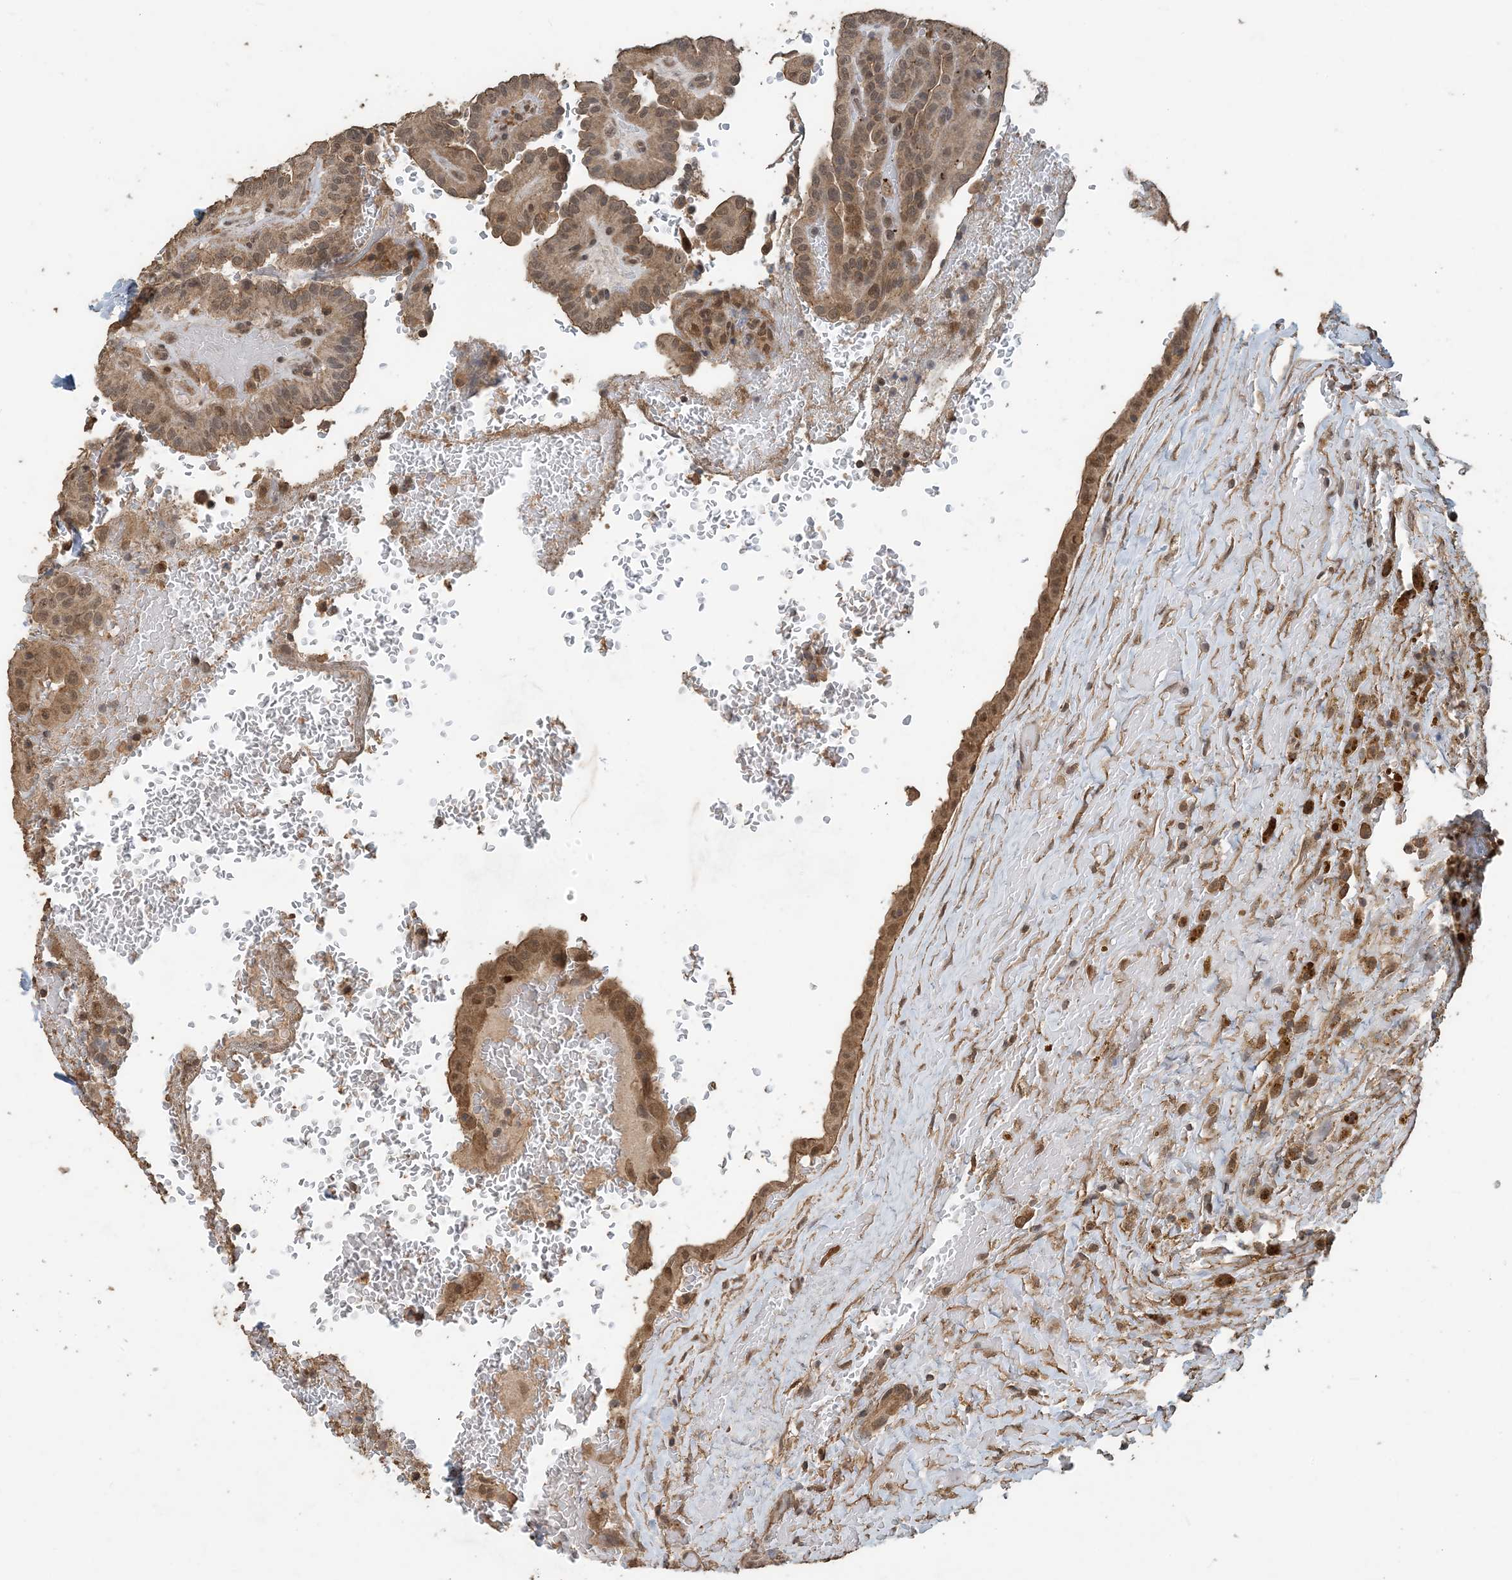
{"staining": {"intensity": "moderate", "quantity": ">75%", "location": "cytoplasmic/membranous,nuclear"}, "tissue": "thyroid cancer", "cell_type": "Tumor cells", "image_type": "cancer", "snomed": [{"axis": "morphology", "description": "Papillary adenocarcinoma, NOS"}, {"axis": "topography", "description": "Thyroid gland"}], "caption": "Human thyroid cancer stained for a protein (brown) exhibits moderate cytoplasmic/membranous and nuclear positive staining in about >75% of tumor cells.", "gene": "ZC3H12A", "patient": {"sex": "male", "age": 77}}